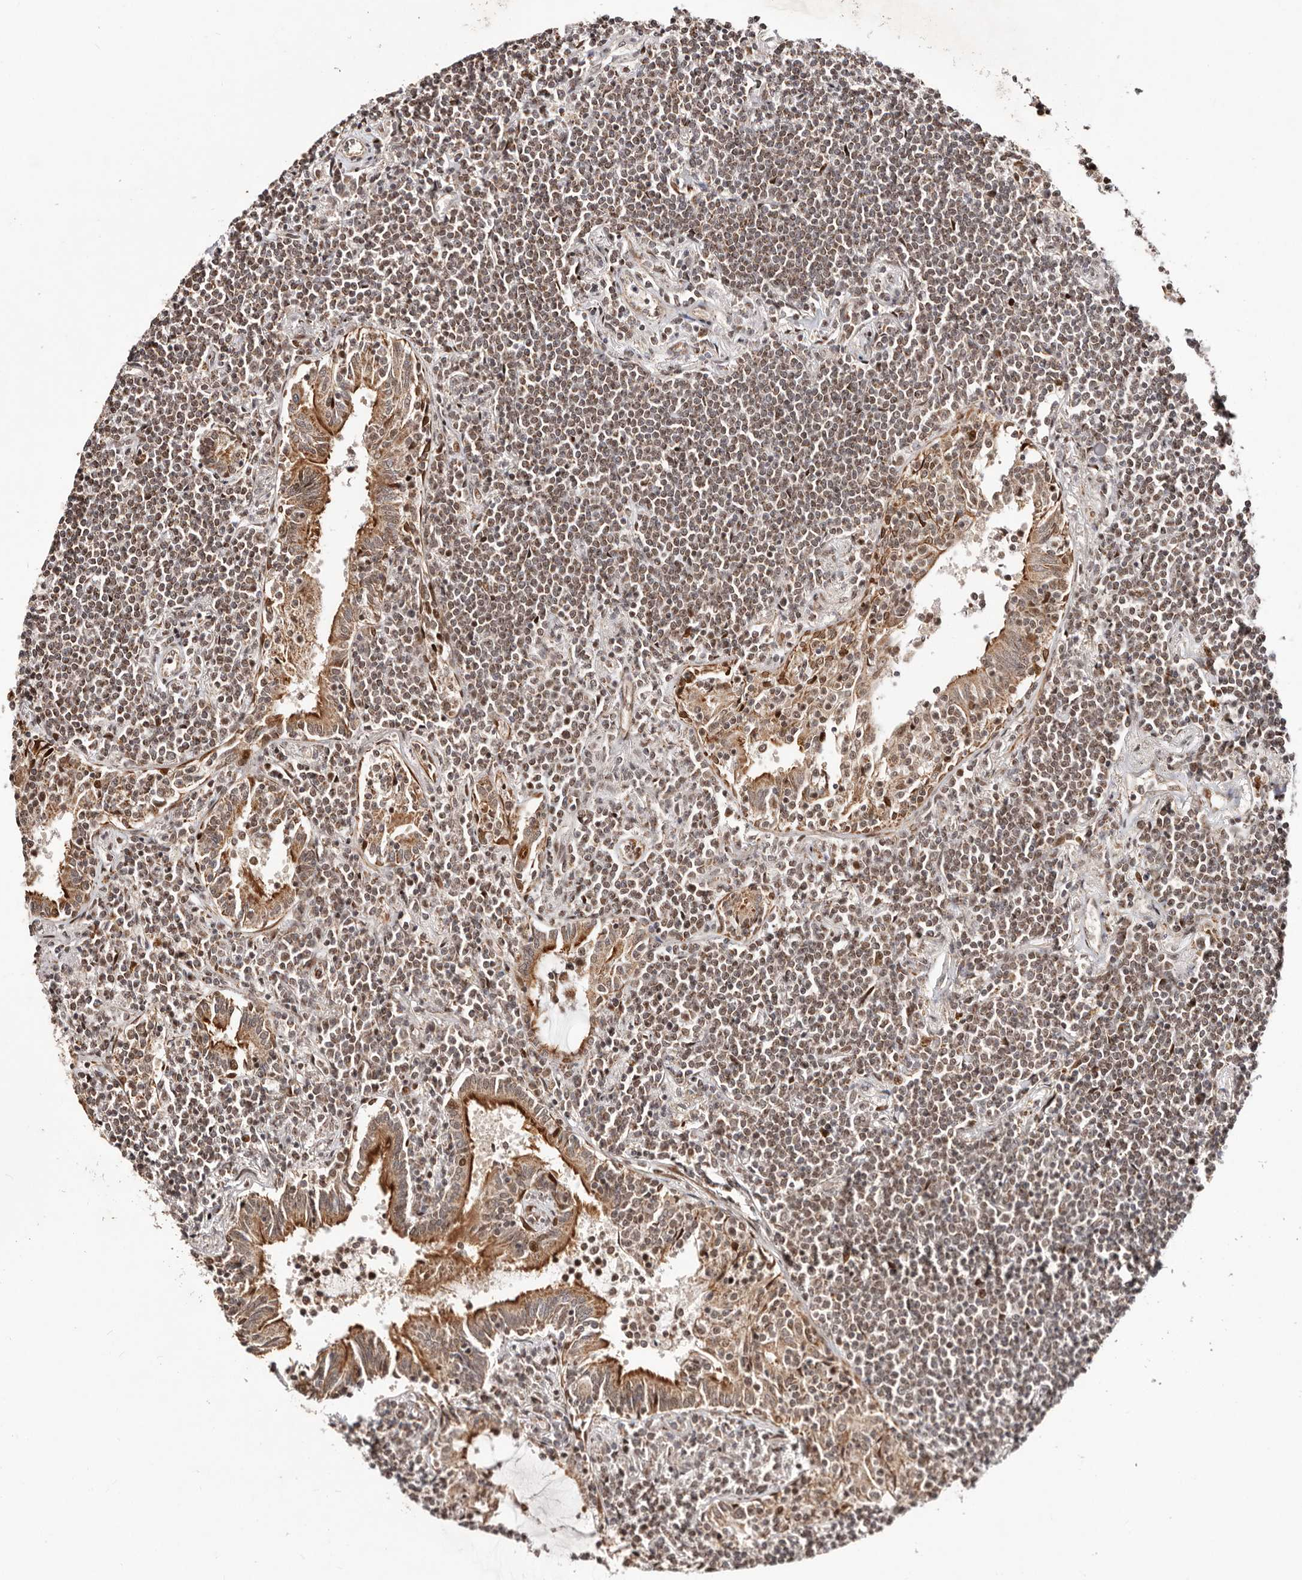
{"staining": {"intensity": "moderate", "quantity": ">75%", "location": "cytoplasmic/membranous,nuclear"}, "tissue": "lymphoma", "cell_type": "Tumor cells", "image_type": "cancer", "snomed": [{"axis": "morphology", "description": "Malignant lymphoma, non-Hodgkin's type, Low grade"}, {"axis": "topography", "description": "Lung"}], "caption": "Moderate cytoplasmic/membranous and nuclear protein expression is present in about >75% of tumor cells in low-grade malignant lymphoma, non-Hodgkin's type. (Stains: DAB (3,3'-diaminobenzidine) in brown, nuclei in blue, Microscopy: brightfield microscopy at high magnification).", "gene": "HIVEP3", "patient": {"sex": "female", "age": 71}}